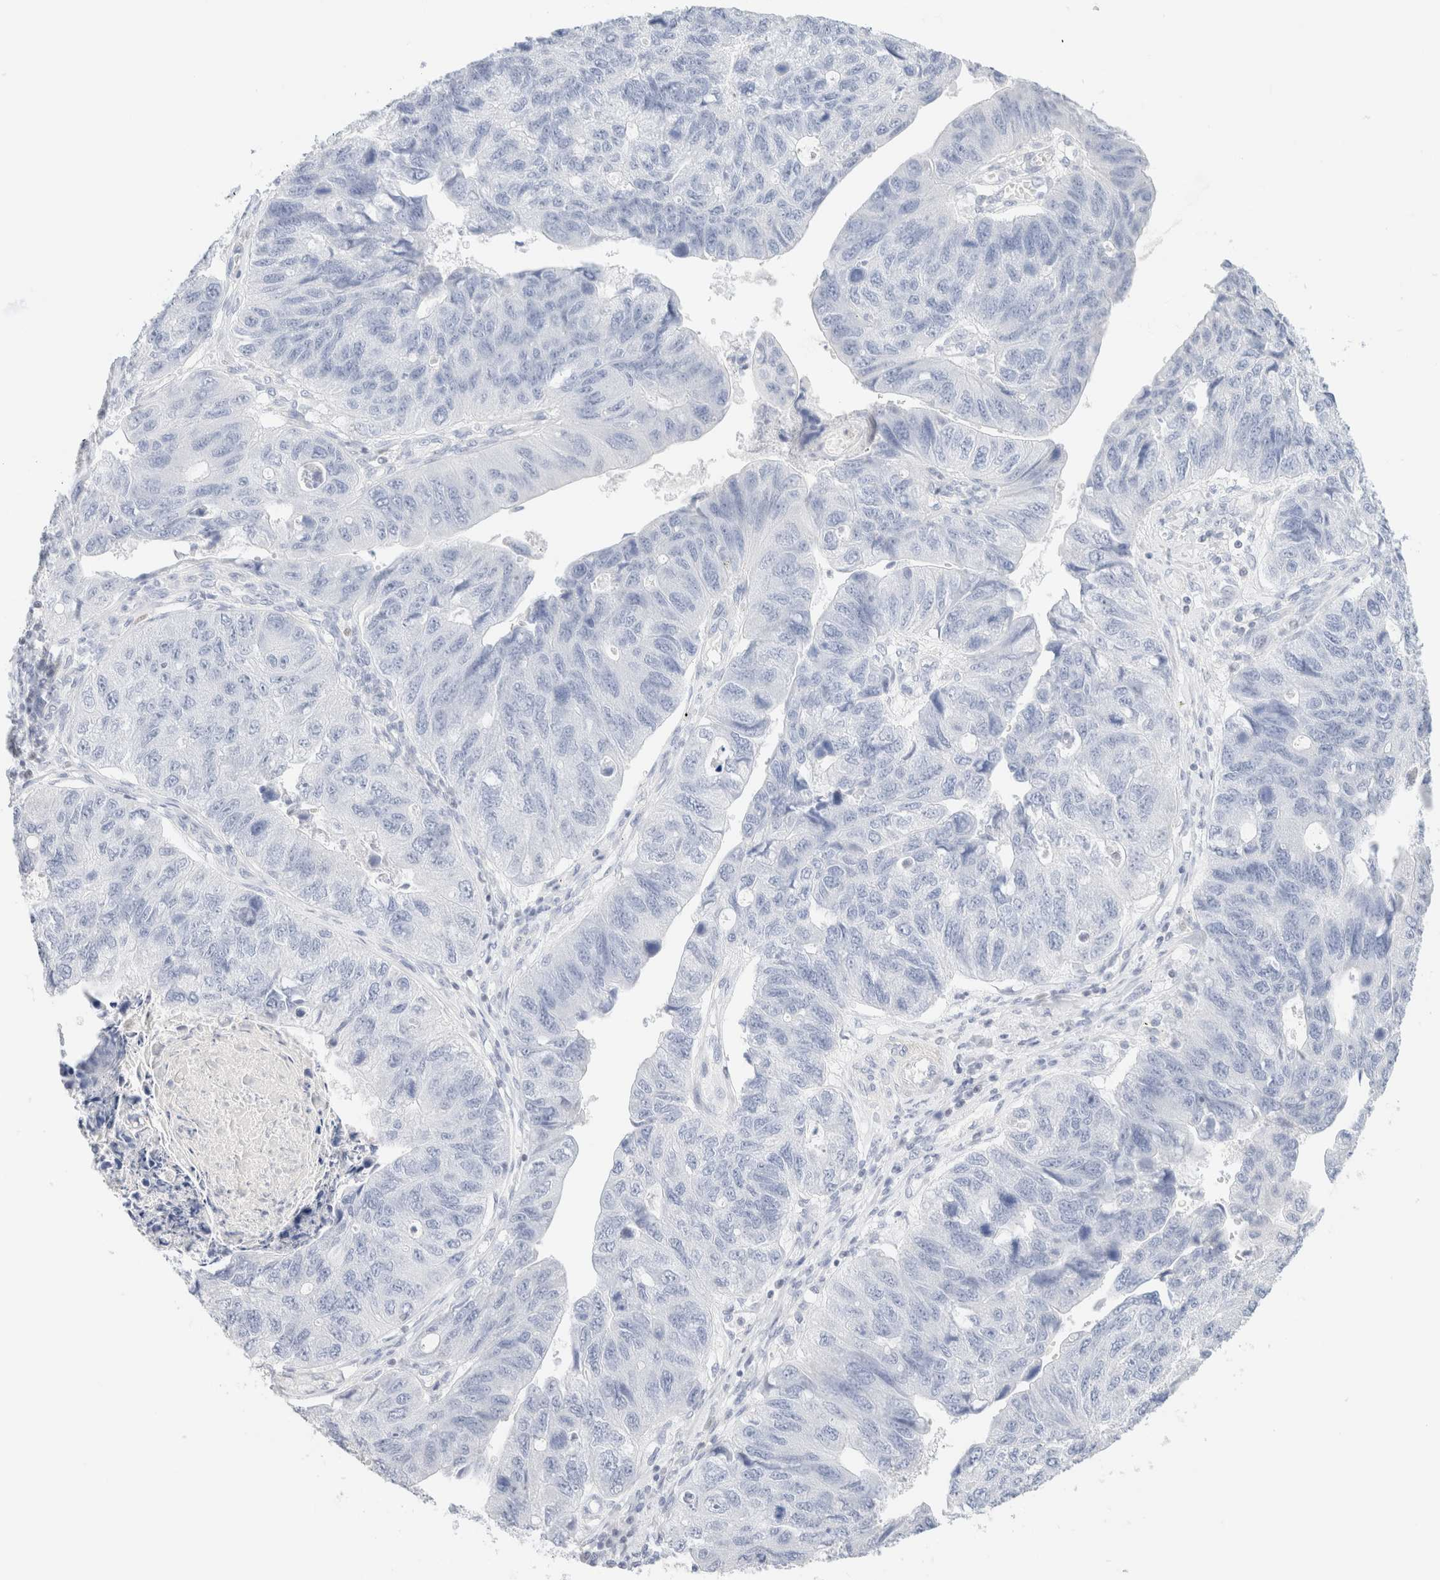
{"staining": {"intensity": "negative", "quantity": "none", "location": "none"}, "tissue": "stomach cancer", "cell_type": "Tumor cells", "image_type": "cancer", "snomed": [{"axis": "morphology", "description": "Adenocarcinoma, NOS"}, {"axis": "topography", "description": "Stomach"}], "caption": "A histopathology image of human stomach cancer (adenocarcinoma) is negative for staining in tumor cells.", "gene": "IKZF3", "patient": {"sex": "male", "age": 59}}